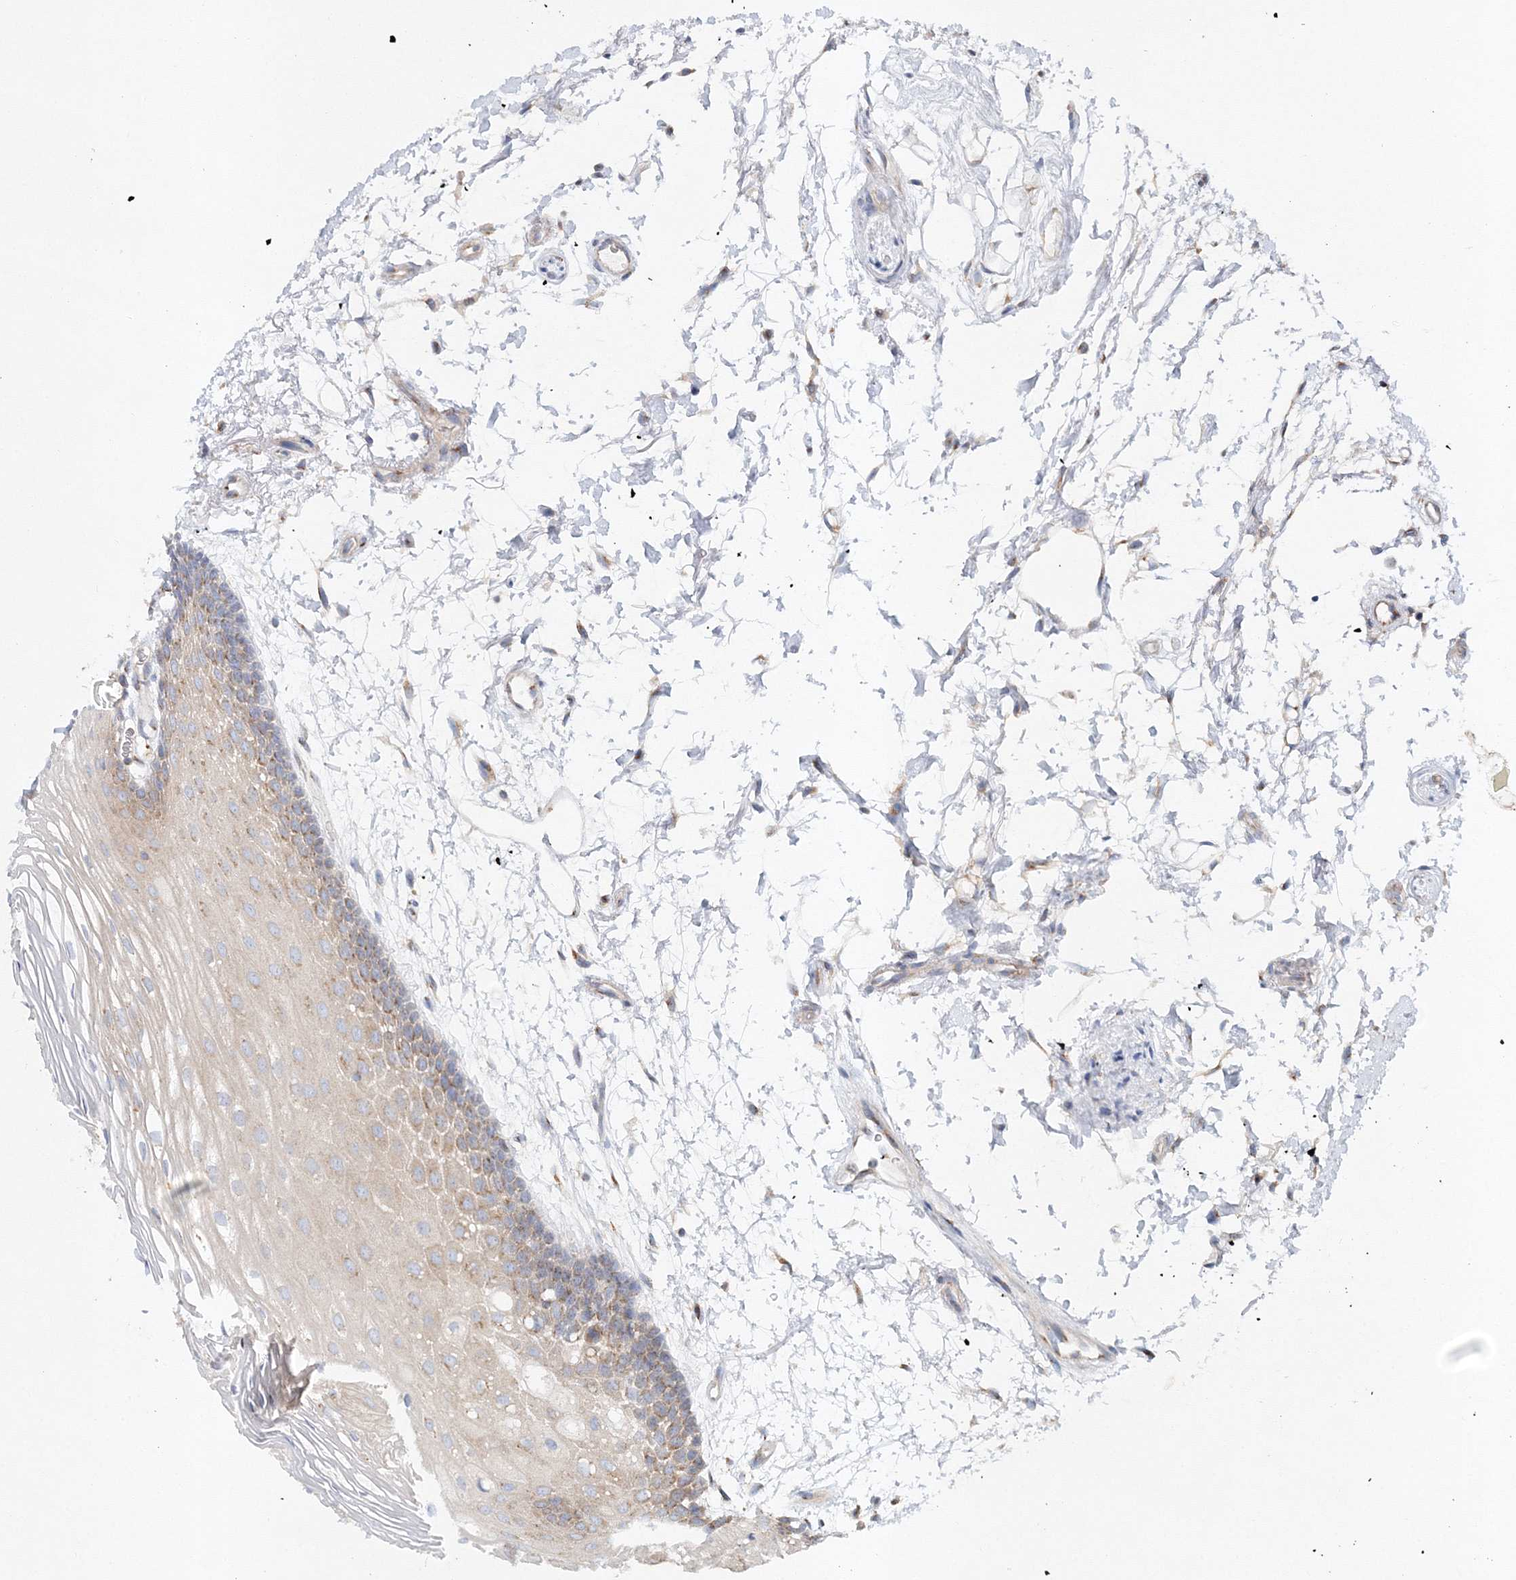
{"staining": {"intensity": "moderate", "quantity": ">75%", "location": "cytoplasmic/membranous"}, "tissue": "oral mucosa", "cell_type": "Squamous epithelial cells", "image_type": "normal", "snomed": [{"axis": "morphology", "description": "Normal tissue, NOS"}, {"axis": "topography", "description": "Skeletal muscle"}, {"axis": "topography", "description": "Oral tissue"}, {"axis": "topography", "description": "Peripheral nerve tissue"}], "caption": "Squamous epithelial cells show moderate cytoplasmic/membranous staining in about >75% of cells in normal oral mucosa.", "gene": "SEC23IP", "patient": {"sex": "female", "age": 84}}